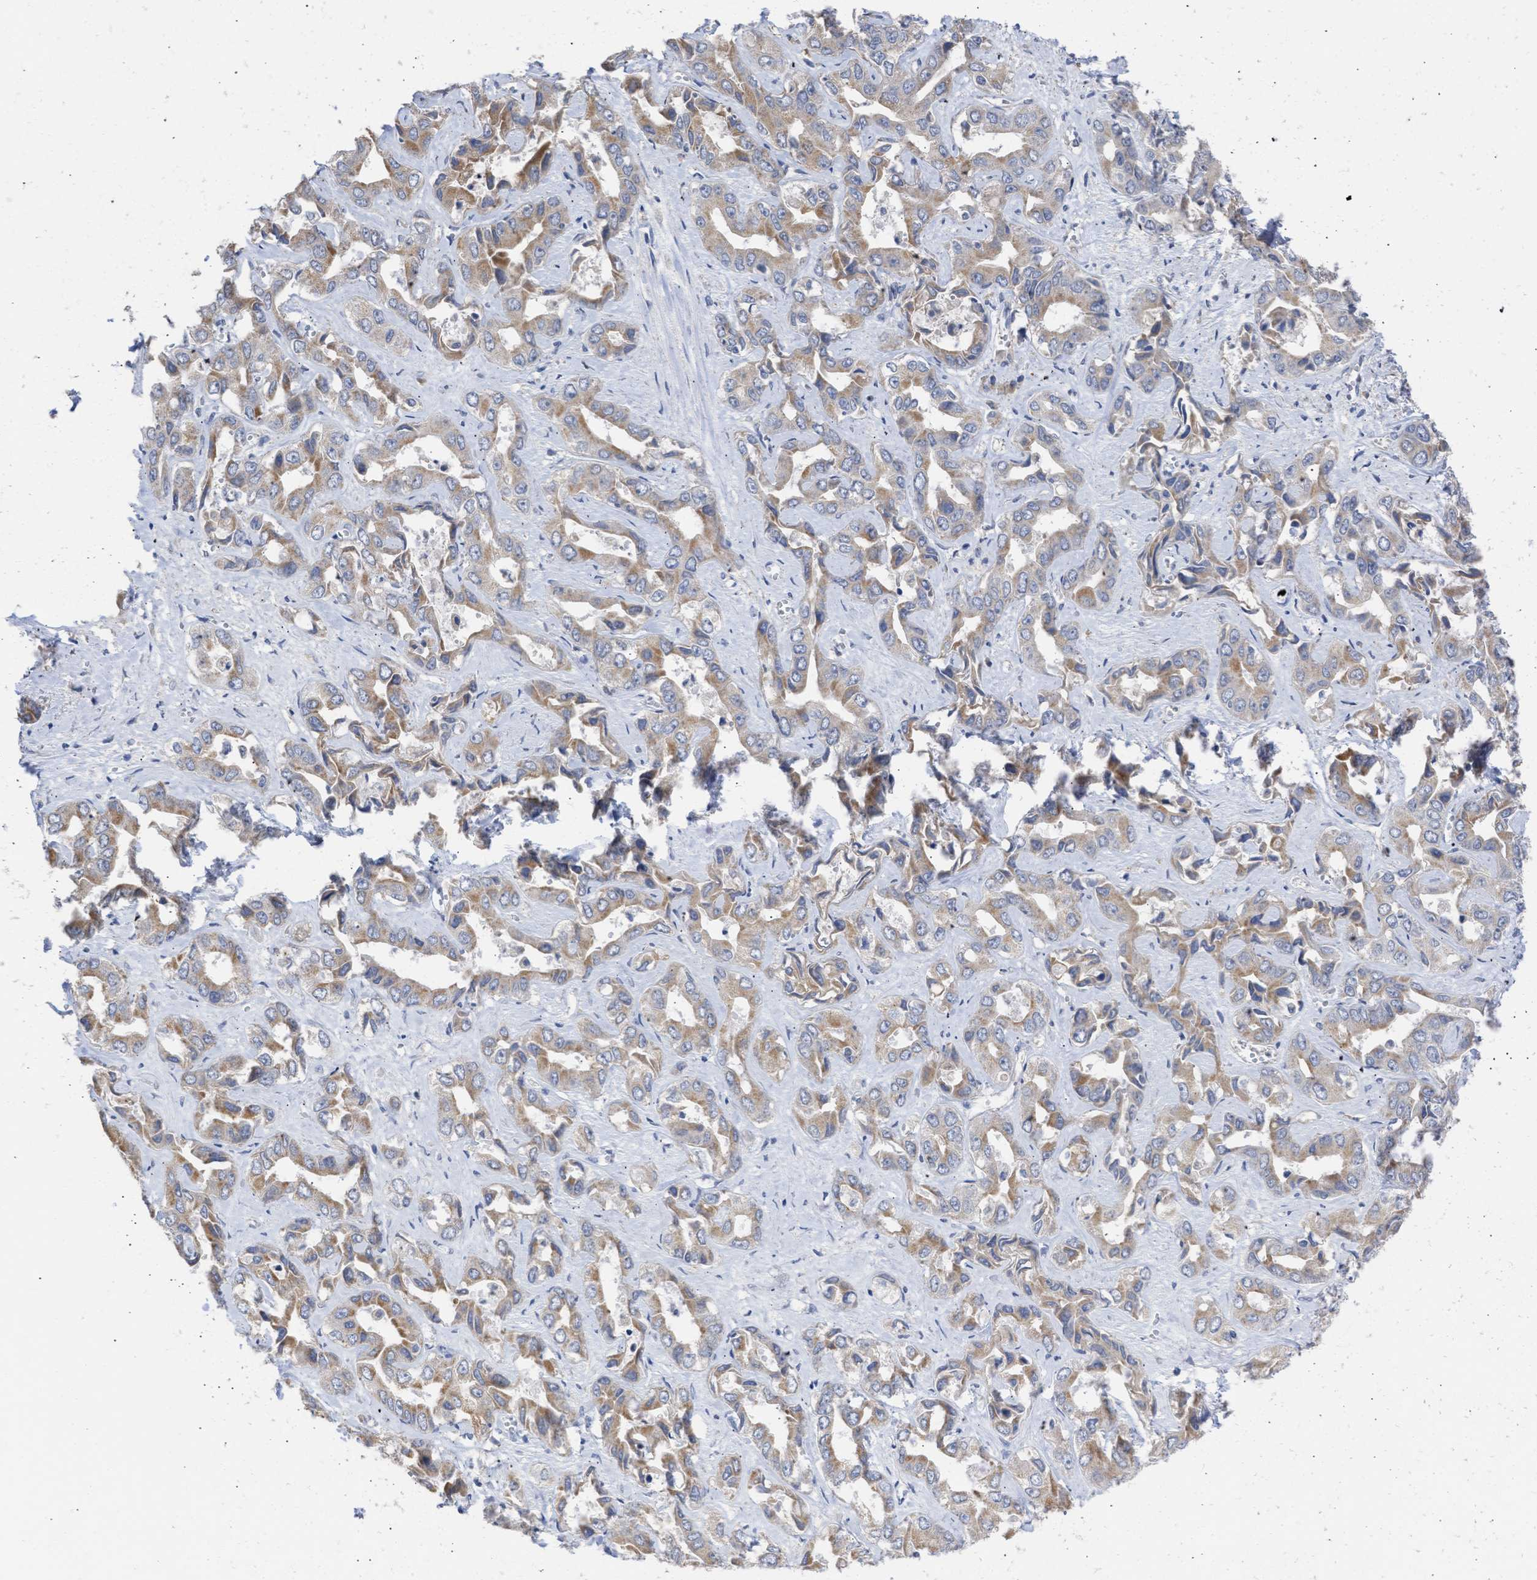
{"staining": {"intensity": "moderate", "quantity": "25%-75%", "location": "cytoplasmic/membranous"}, "tissue": "liver cancer", "cell_type": "Tumor cells", "image_type": "cancer", "snomed": [{"axis": "morphology", "description": "Cholangiocarcinoma"}, {"axis": "topography", "description": "Liver"}], "caption": "Immunohistochemistry (IHC) histopathology image of neoplastic tissue: human liver cholangiocarcinoma stained using immunohistochemistry exhibits medium levels of moderate protein expression localized specifically in the cytoplasmic/membranous of tumor cells, appearing as a cytoplasmic/membranous brown color.", "gene": "MAP2K3", "patient": {"sex": "female", "age": 52}}